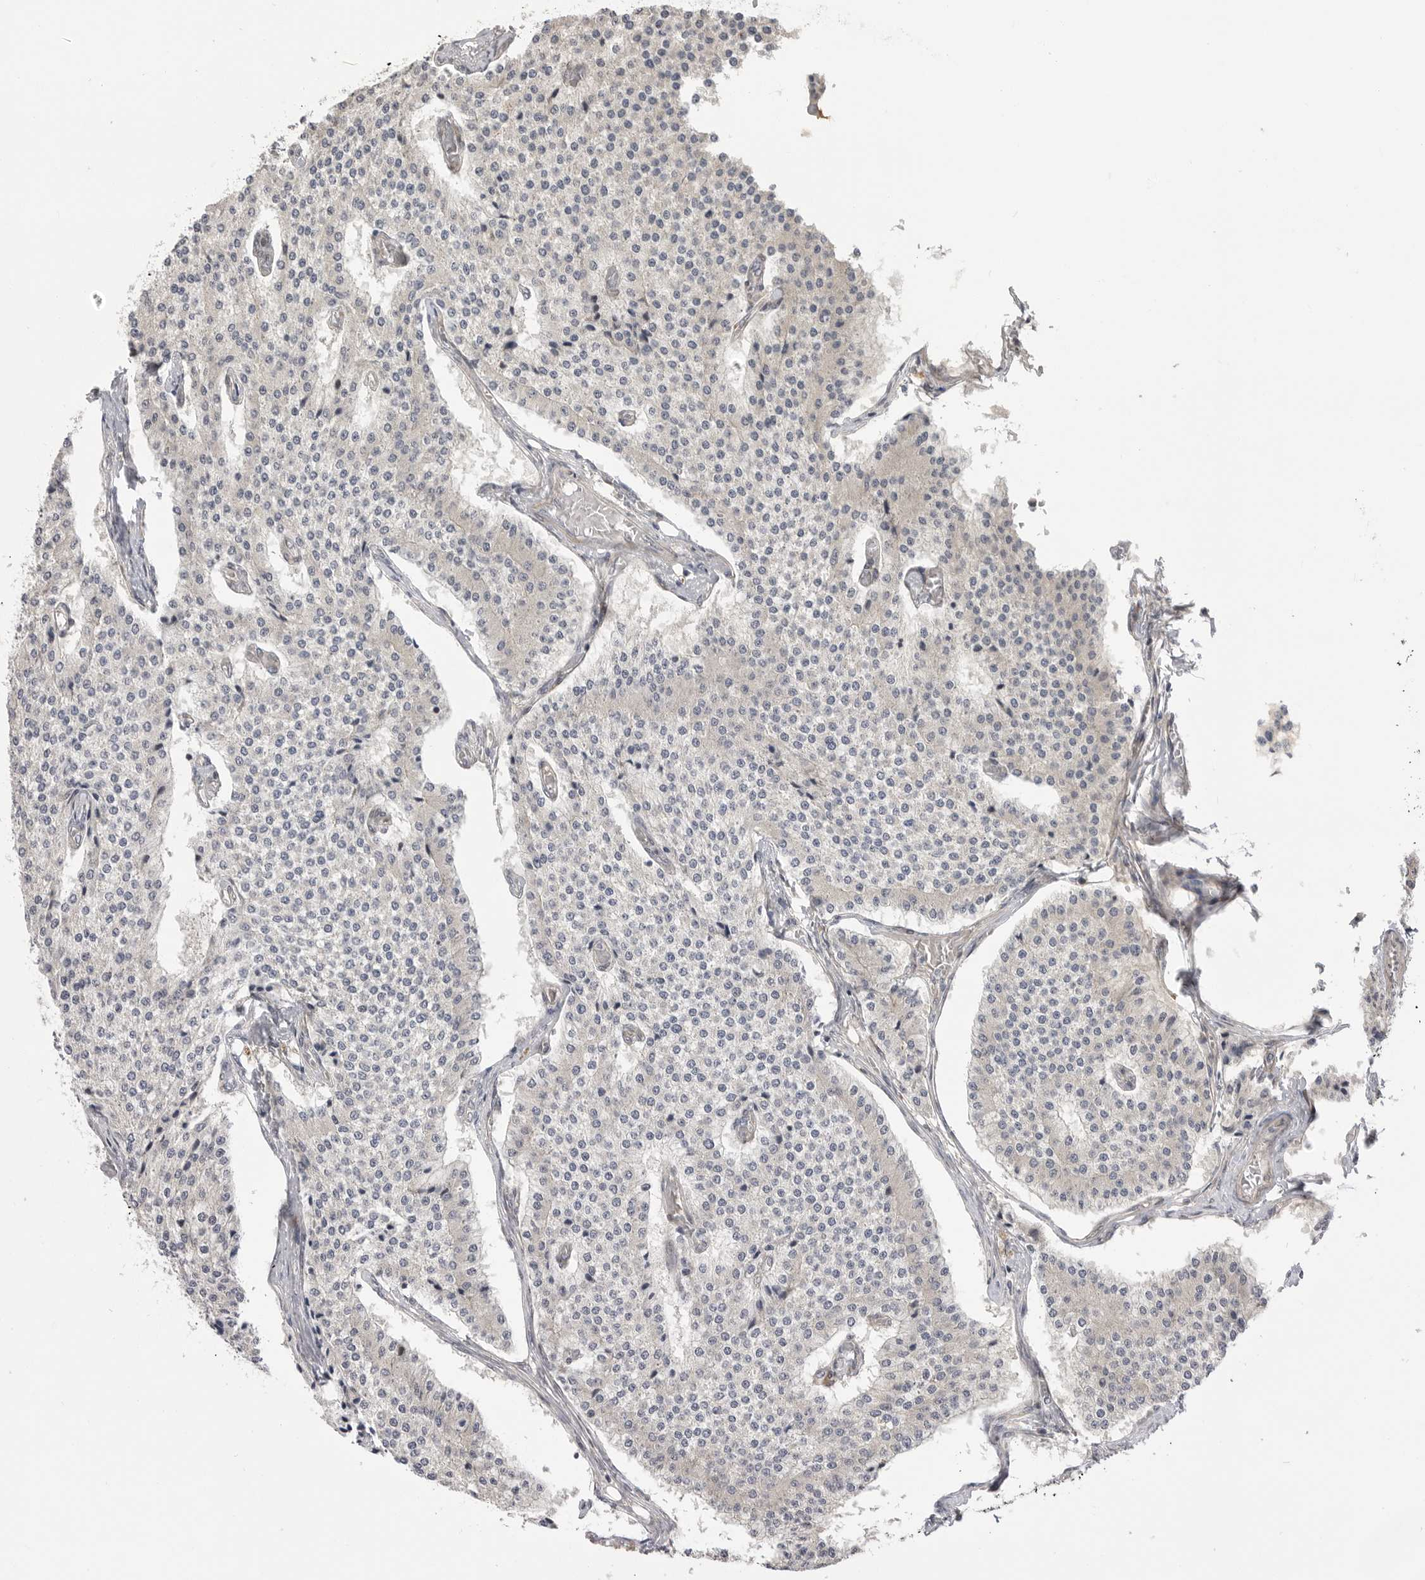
{"staining": {"intensity": "negative", "quantity": "none", "location": "none"}, "tissue": "carcinoid", "cell_type": "Tumor cells", "image_type": "cancer", "snomed": [{"axis": "morphology", "description": "Carcinoid, malignant, NOS"}, {"axis": "topography", "description": "Colon"}], "caption": "The histopathology image shows no significant staining in tumor cells of carcinoid.", "gene": "GGT6", "patient": {"sex": "female", "age": 52}}